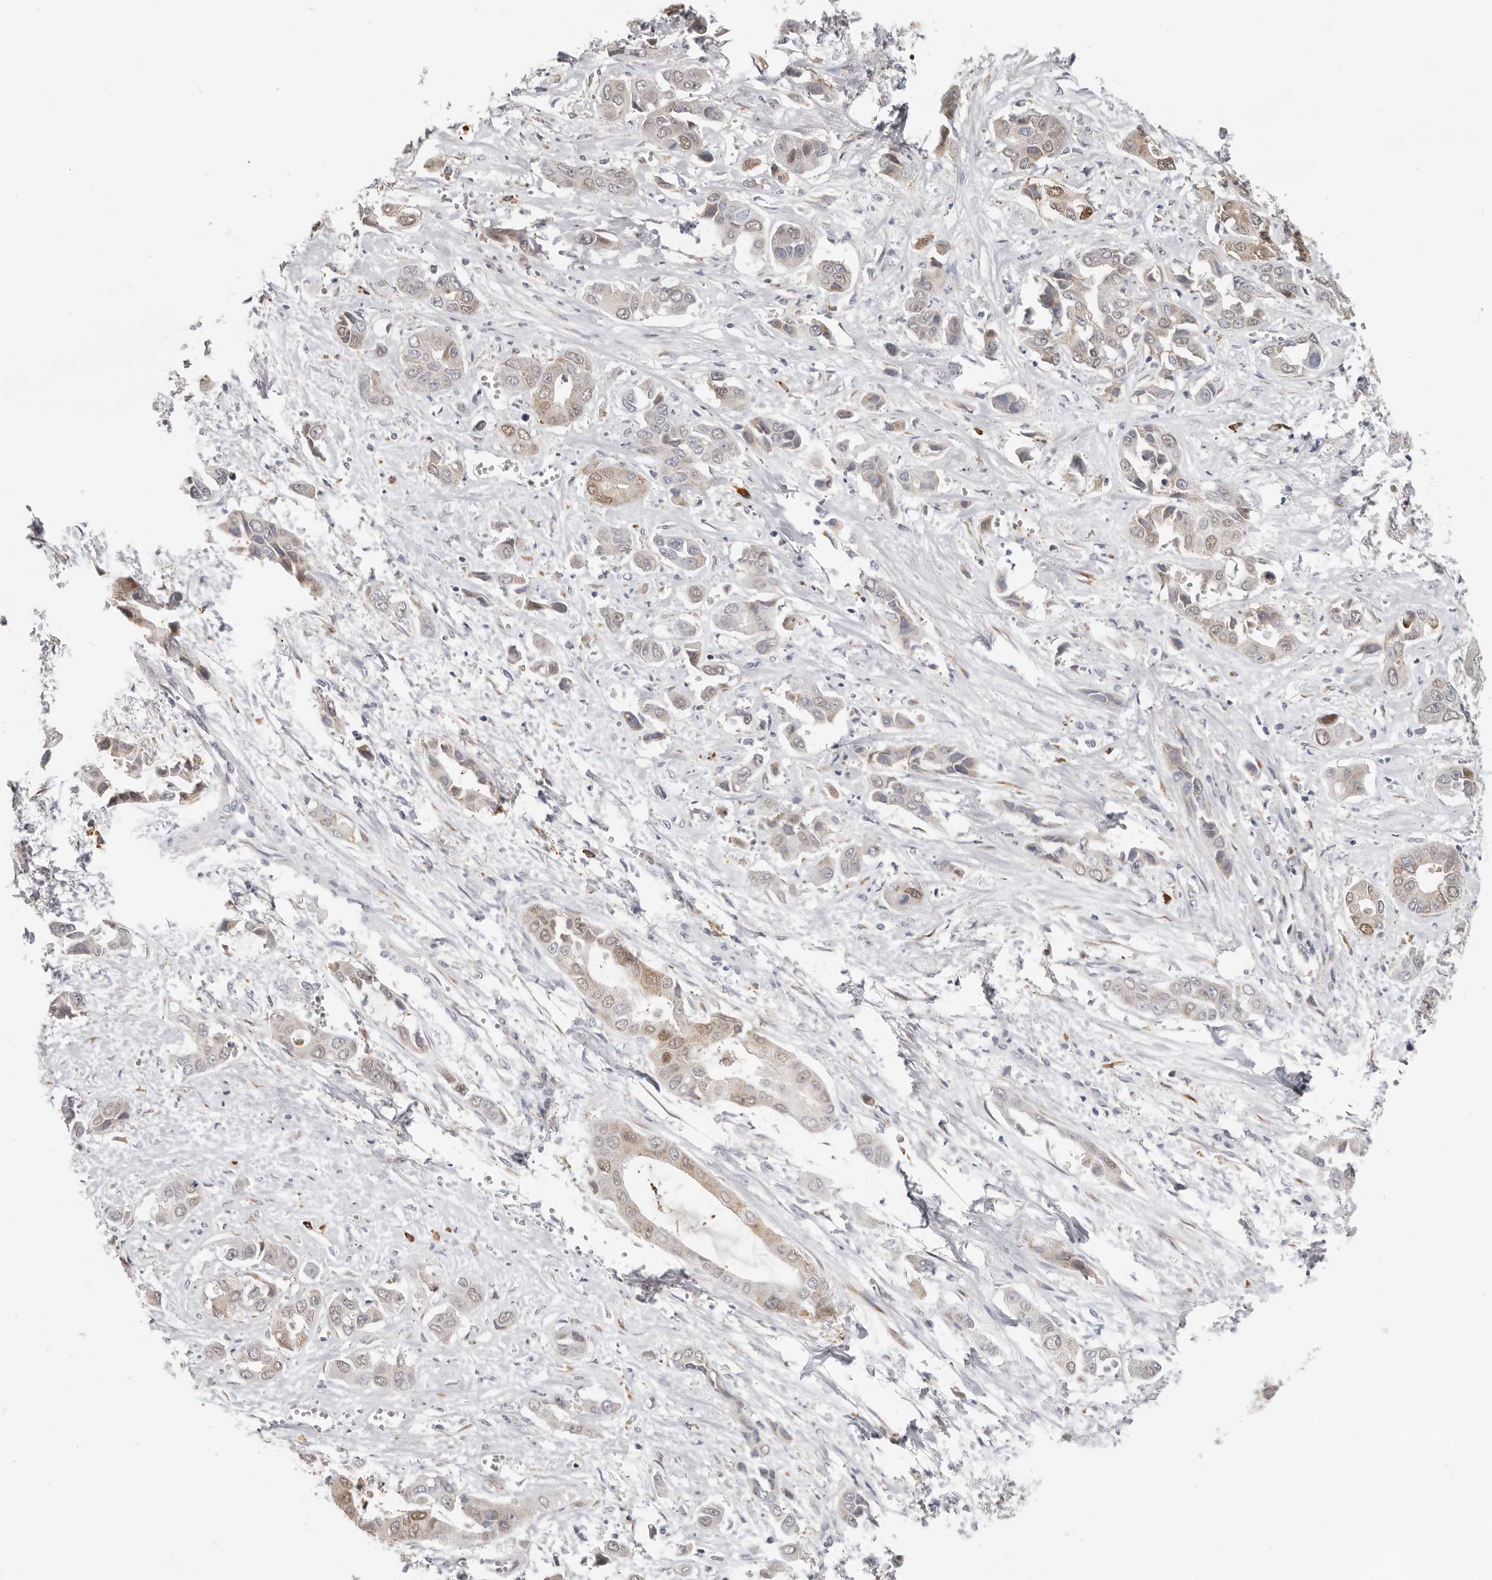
{"staining": {"intensity": "weak", "quantity": "25%-75%", "location": "cytoplasmic/membranous"}, "tissue": "liver cancer", "cell_type": "Tumor cells", "image_type": "cancer", "snomed": [{"axis": "morphology", "description": "Cholangiocarcinoma"}, {"axis": "topography", "description": "Liver"}], "caption": "IHC micrograph of neoplastic tissue: human liver cholangiocarcinoma stained using IHC displays low levels of weak protein expression localized specifically in the cytoplasmic/membranous of tumor cells, appearing as a cytoplasmic/membranous brown color.", "gene": "IL32", "patient": {"sex": "female", "age": 52}}